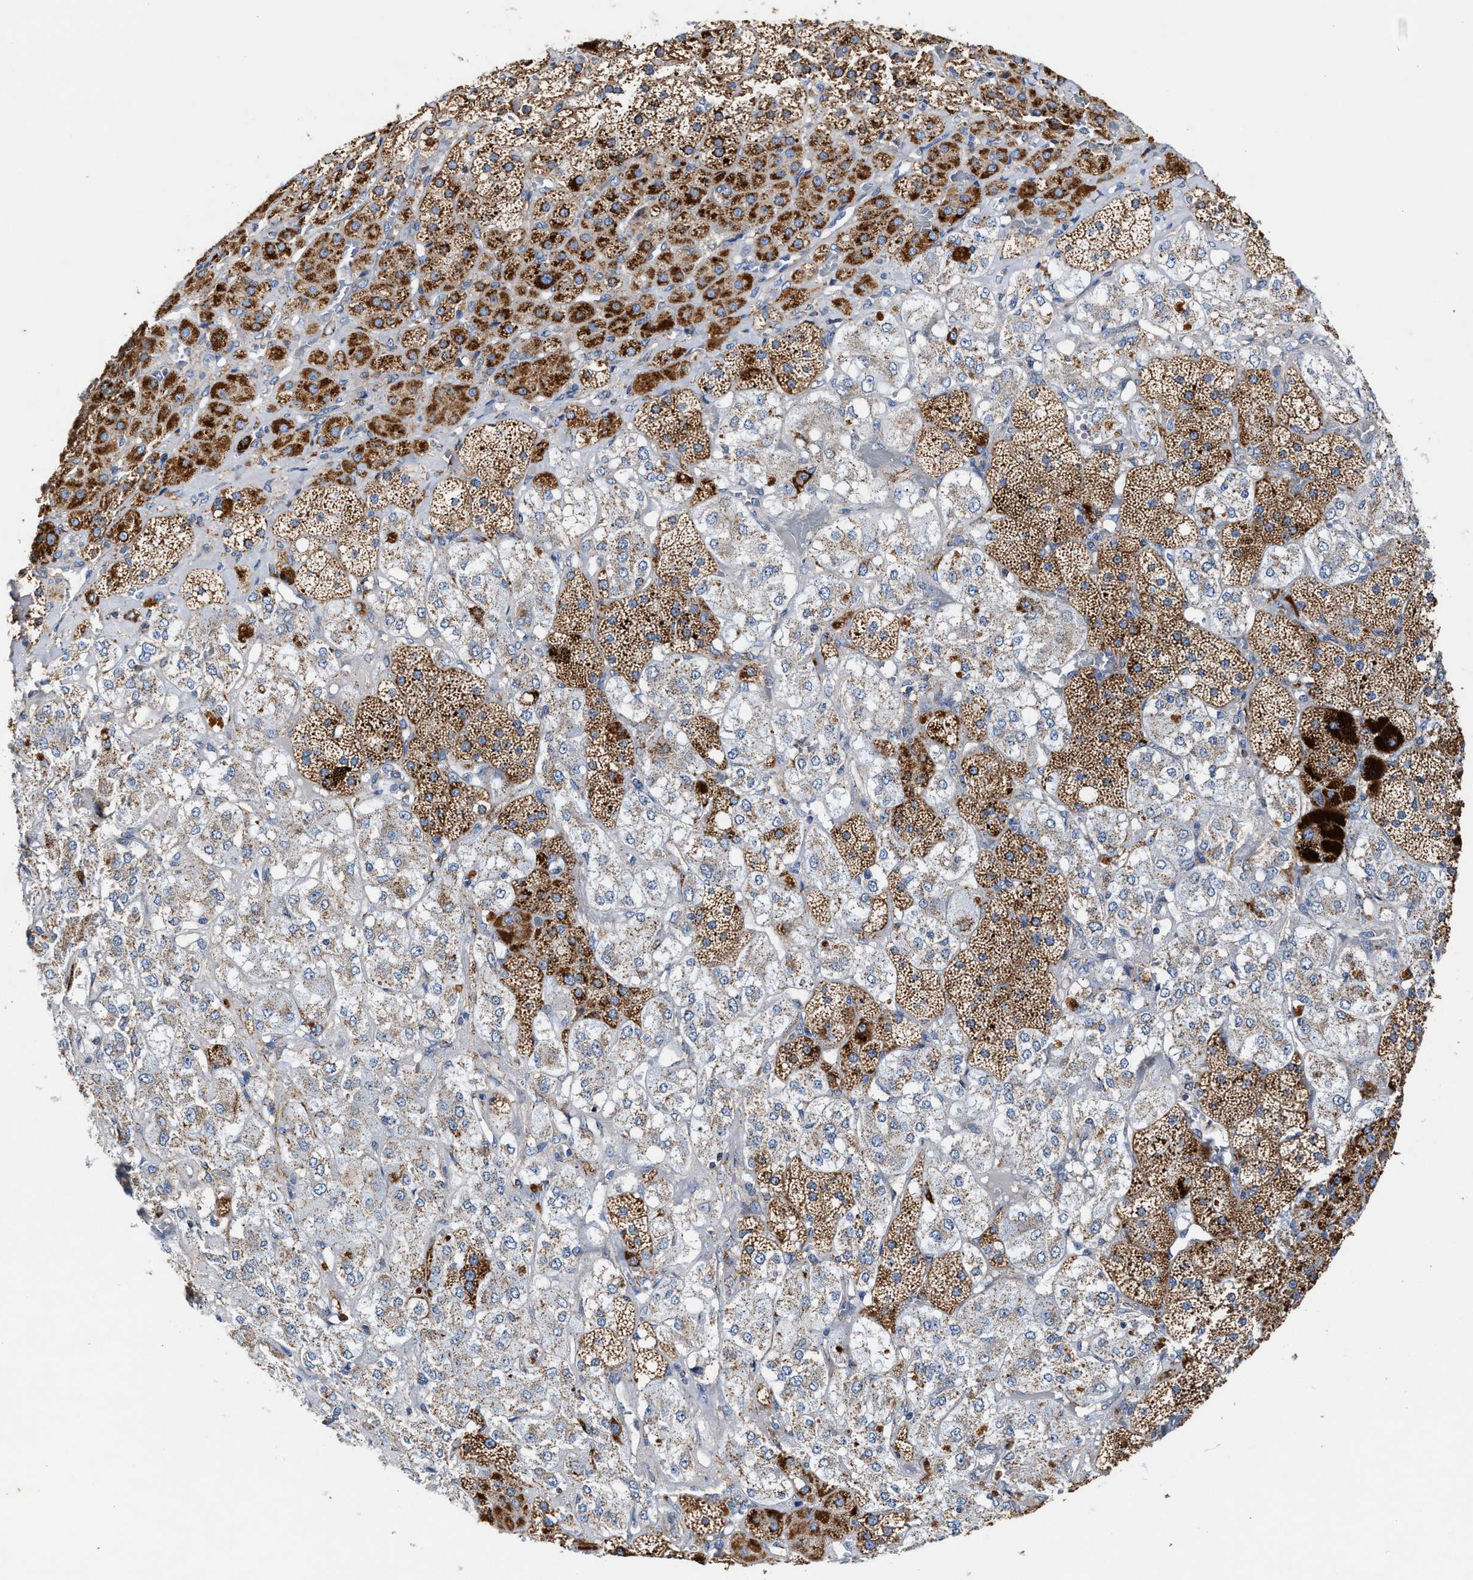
{"staining": {"intensity": "moderate", "quantity": ">75%", "location": "cytoplasmic/membranous"}, "tissue": "adrenal gland", "cell_type": "Glandular cells", "image_type": "normal", "snomed": [{"axis": "morphology", "description": "Normal tissue, NOS"}, {"axis": "topography", "description": "Adrenal gland"}], "caption": "Protein analysis of benign adrenal gland reveals moderate cytoplasmic/membranous positivity in approximately >75% of glandular cells.", "gene": "MECR", "patient": {"sex": "male", "age": 57}}